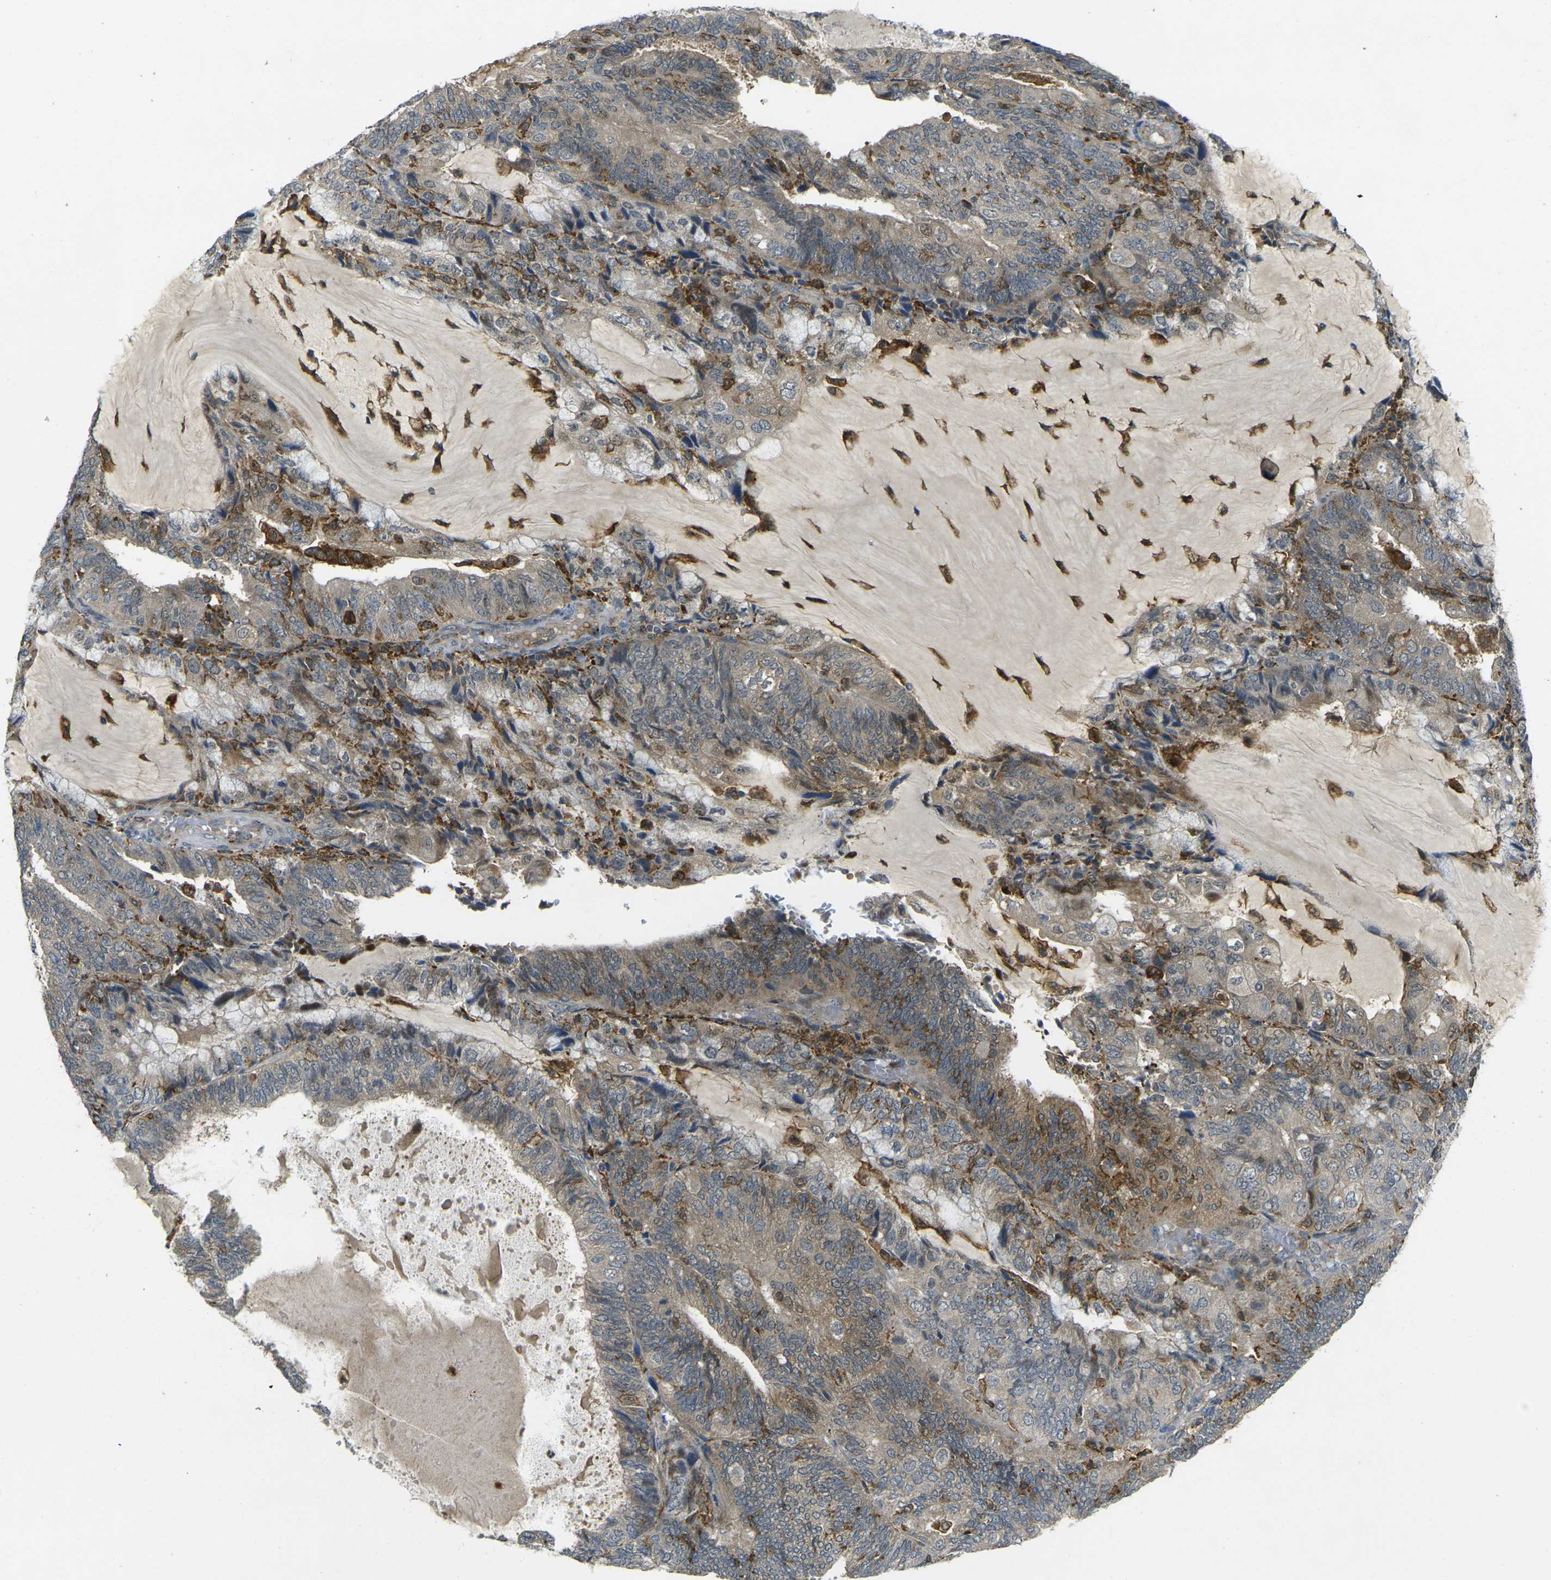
{"staining": {"intensity": "weak", "quantity": ">75%", "location": "cytoplasmic/membranous"}, "tissue": "endometrial cancer", "cell_type": "Tumor cells", "image_type": "cancer", "snomed": [{"axis": "morphology", "description": "Adenocarcinoma, NOS"}, {"axis": "topography", "description": "Endometrium"}], "caption": "A photomicrograph showing weak cytoplasmic/membranous staining in about >75% of tumor cells in adenocarcinoma (endometrial), as visualized by brown immunohistochemical staining.", "gene": "PIGL", "patient": {"sex": "female", "age": 81}}